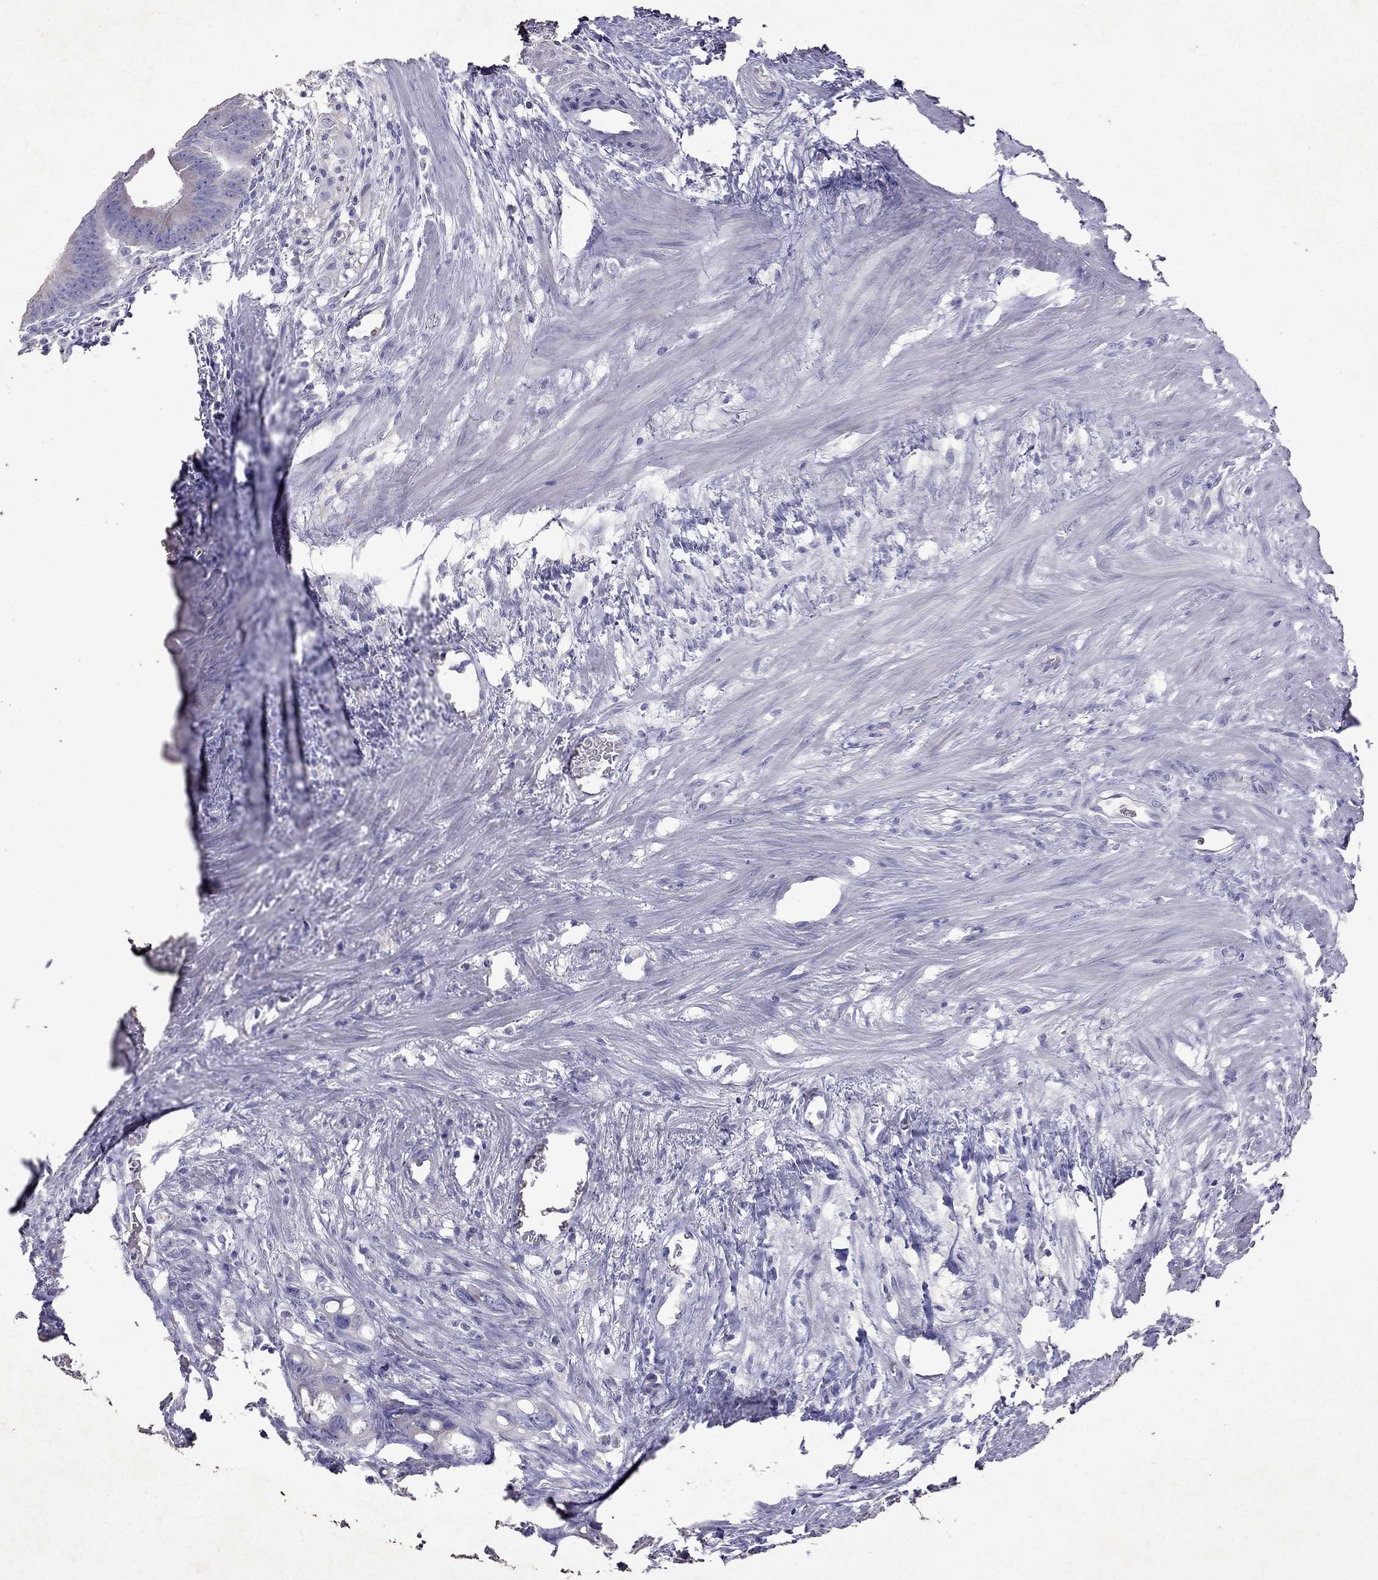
{"staining": {"intensity": "negative", "quantity": "none", "location": "none"}, "tissue": "colorectal cancer", "cell_type": "Tumor cells", "image_type": "cancer", "snomed": [{"axis": "morphology", "description": "Adenocarcinoma, NOS"}, {"axis": "topography", "description": "Rectum"}], "caption": "There is no significant staining in tumor cells of colorectal cancer (adenocarcinoma). (DAB immunohistochemistry, high magnification).", "gene": "TDRD1", "patient": {"sex": "male", "age": 64}}